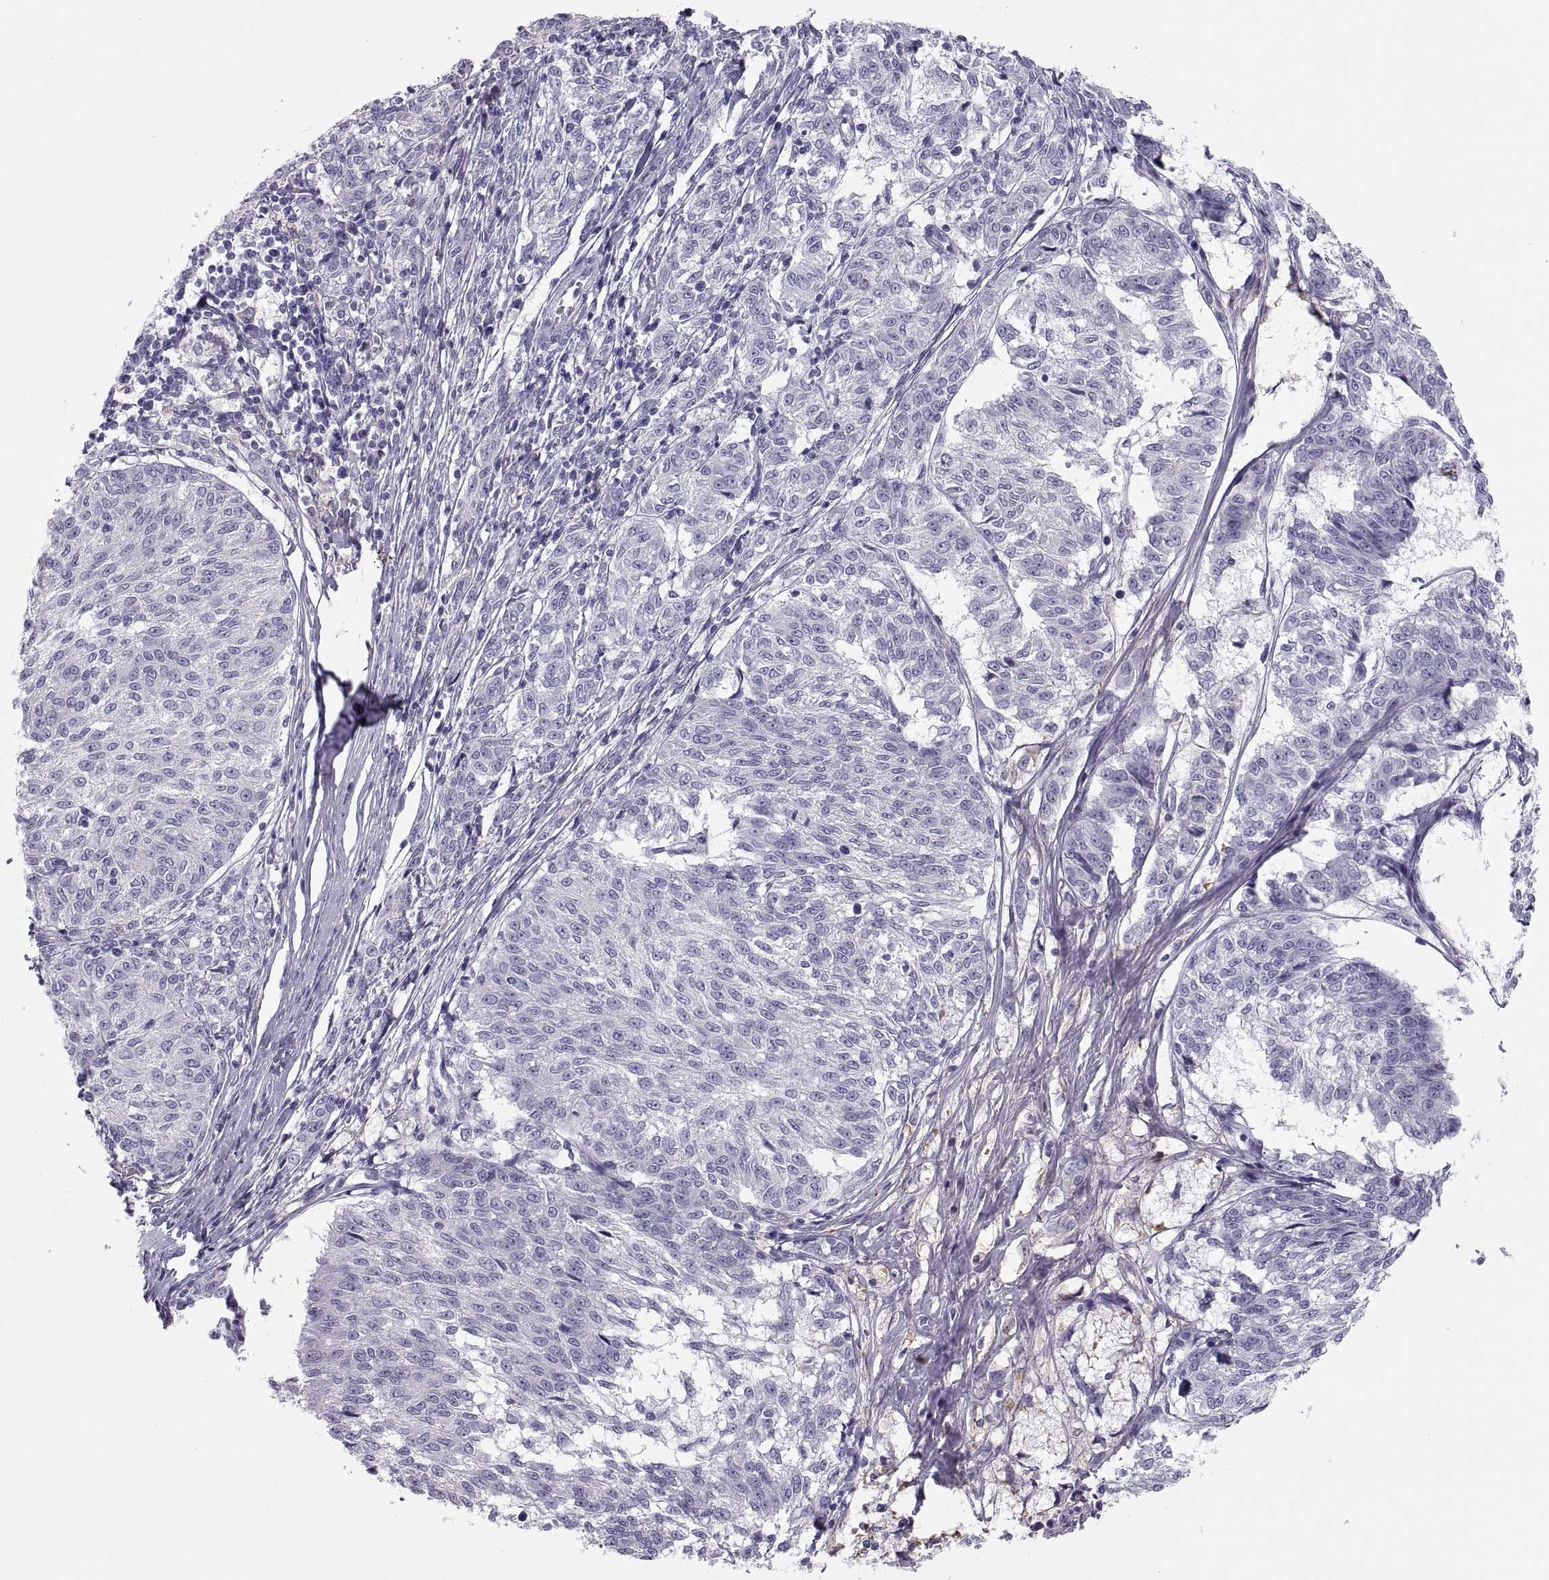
{"staining": {"intensity": "negative", "quantity": "none", "location": "none"}, "tissue": "melanoma", "cell_type": "Tumor cells", "image_type": "cancer", "snomed": [{"axis": "morphology", "description": "Malignant melanoma, NOS"}, {"axis": "topography", "description": "Skin"}], "caption": "The image demonstrates no staining of tumor cells in malignant melanoma. The staining is performed using DAB brown chromogen with nuclei counter-stained in using hematoxylin.", "gene": "MAGEB2", "patient": {"sex": "female", "age": 72}}